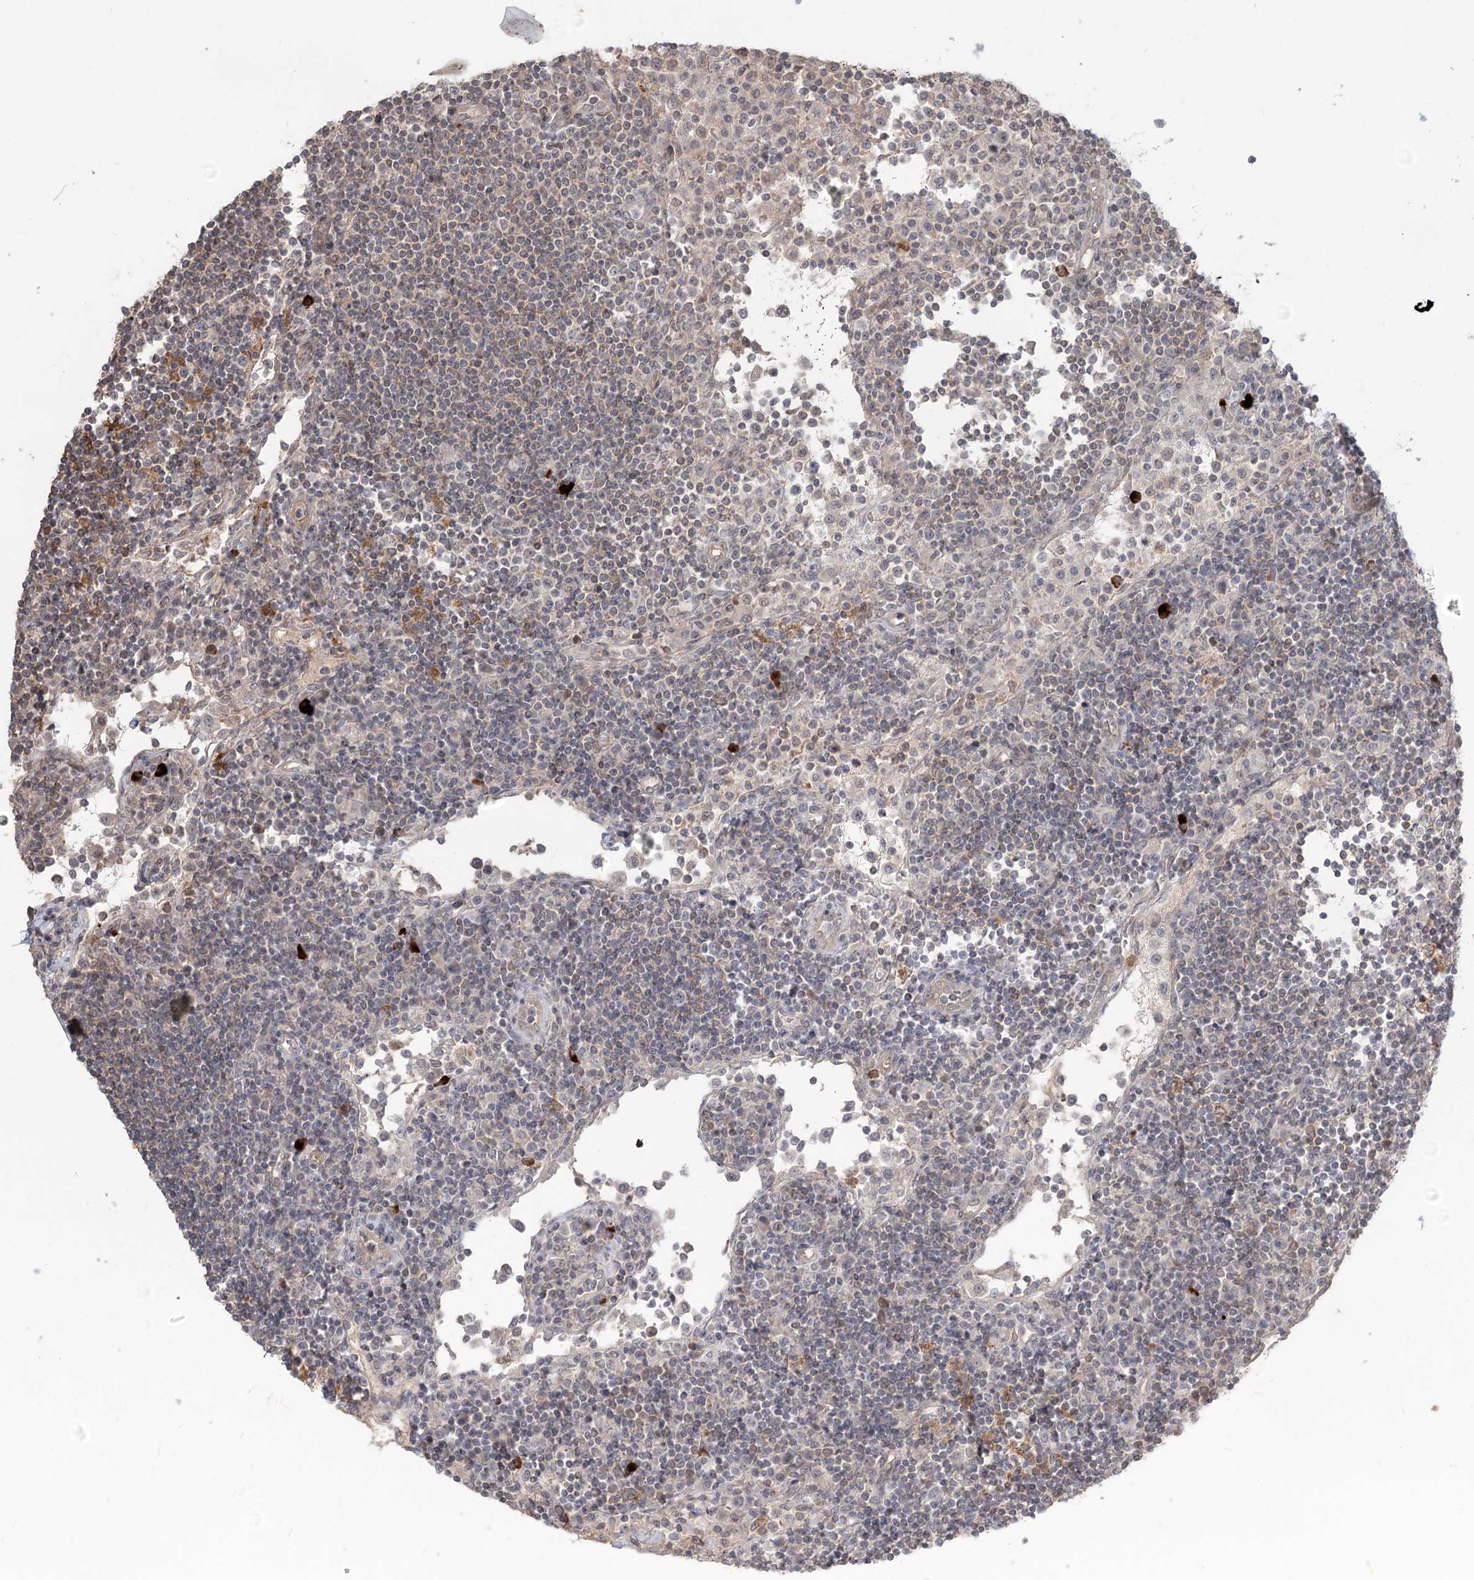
{"staining": {"intensity": "weak", "quantity": "25%-75%", "location": "cytoplasmic/membranous"}, "tissue": "lymph node", "cell_type": "Germinal center cells", "image_type": "normal", "snomed": [{"axis": "morphology", "description": "Normal tissue, NOS"}, {"axis": "topography", "description": "Lymph node"}], "caption": "Protein expression analysis of normal human lymph node reveals weak cytoplasmic/membranous expression in about 25%-75% of germinal center cells.", "gene": "GUCY2C", "patient": {"sex": "female", "age": 53}}